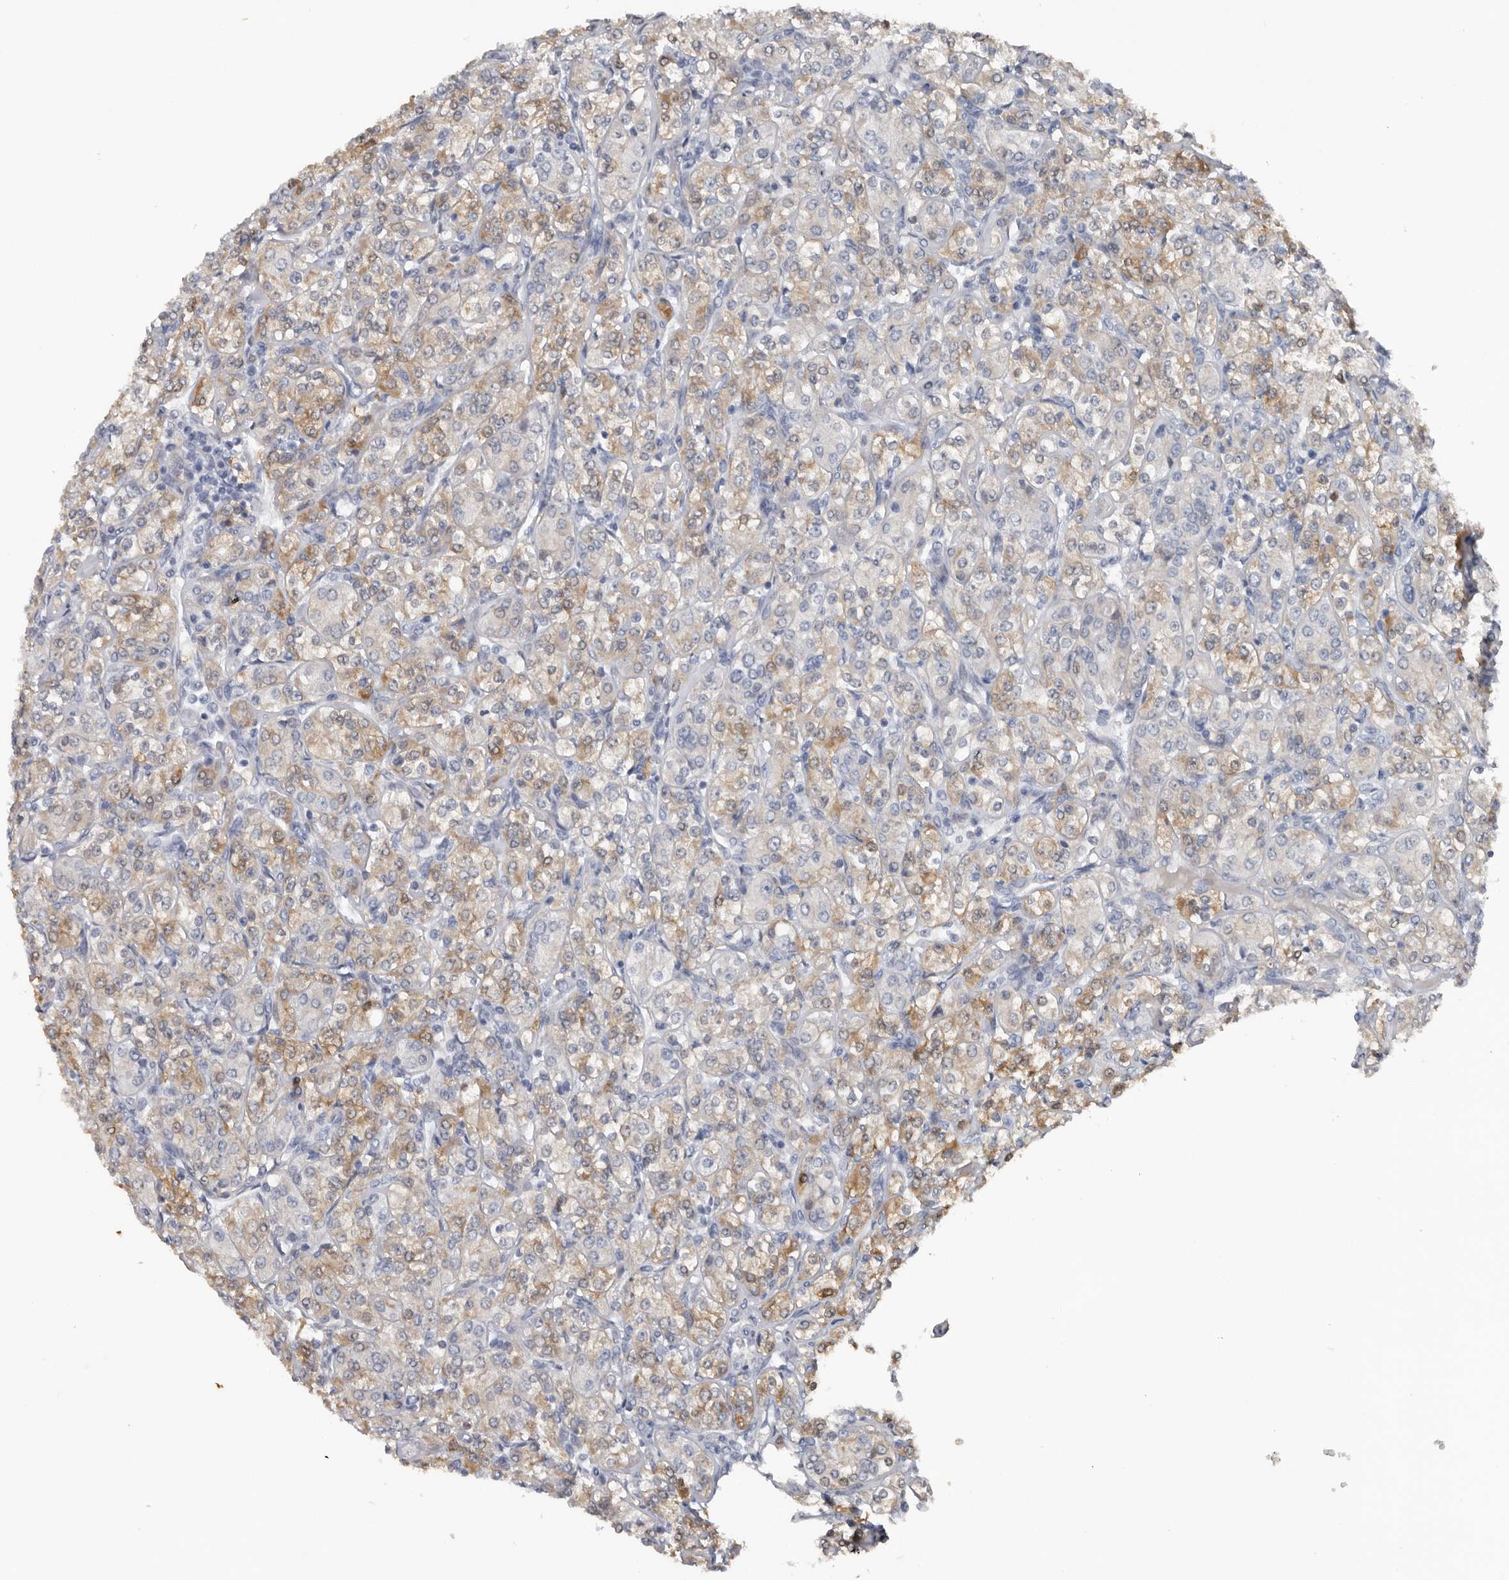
{"staining": {"intensity": "weak", "quantity": "<25%", "location": "cytoplasmic/membranous"}, "tissue": "renal cancer", "cell_type": "Tumor cells", "image_type": "cancer", "snomed": [{"axis": "morphology", "description": "Adenocarcinoma, NOS"}, {"axis": "topography", "description": "Kidney"}], "caption": "Tumor cells show no significant protein staining in renal cancer.", "gene": "FABP7", "patient": {"sex": "male", "age": 77}}